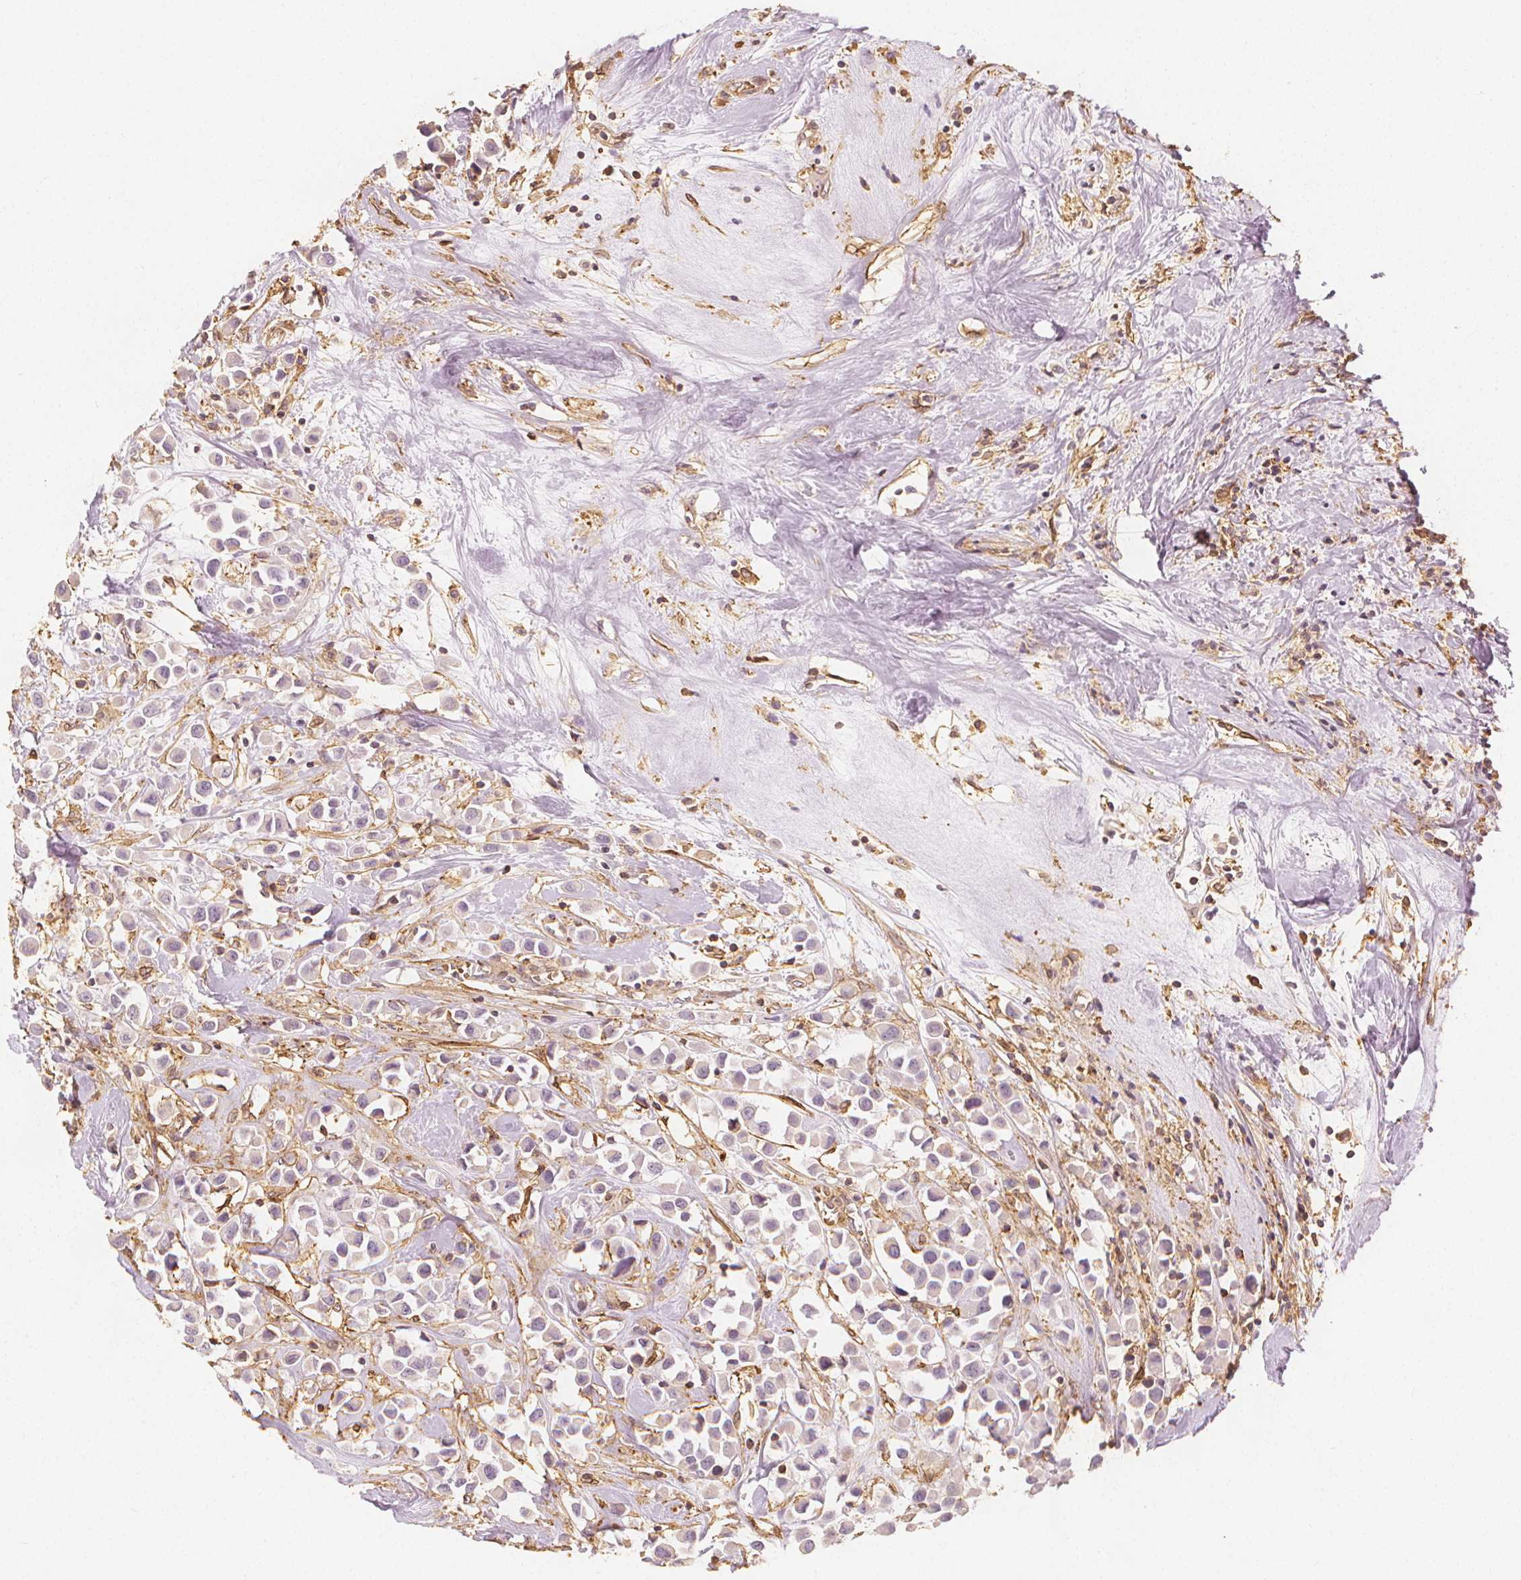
{"staining": {"intensity": "negative", "quantity": "none", "location": "none"}, "tissue": "breast cancer", "cell_type": "Tumor cells", "image_type": "cancer", "snomed": [{"axis": "morphology", "description": "Duct carcinoma"}, {"axis": "topography", "description": "Breast"}], "caption": "Tumor cells are negative for brown protein staining in infiltrating ductal carcinoma (breast).", "gene": "ARHGAP26", "patient": {"sex": "female", "age": 61}}